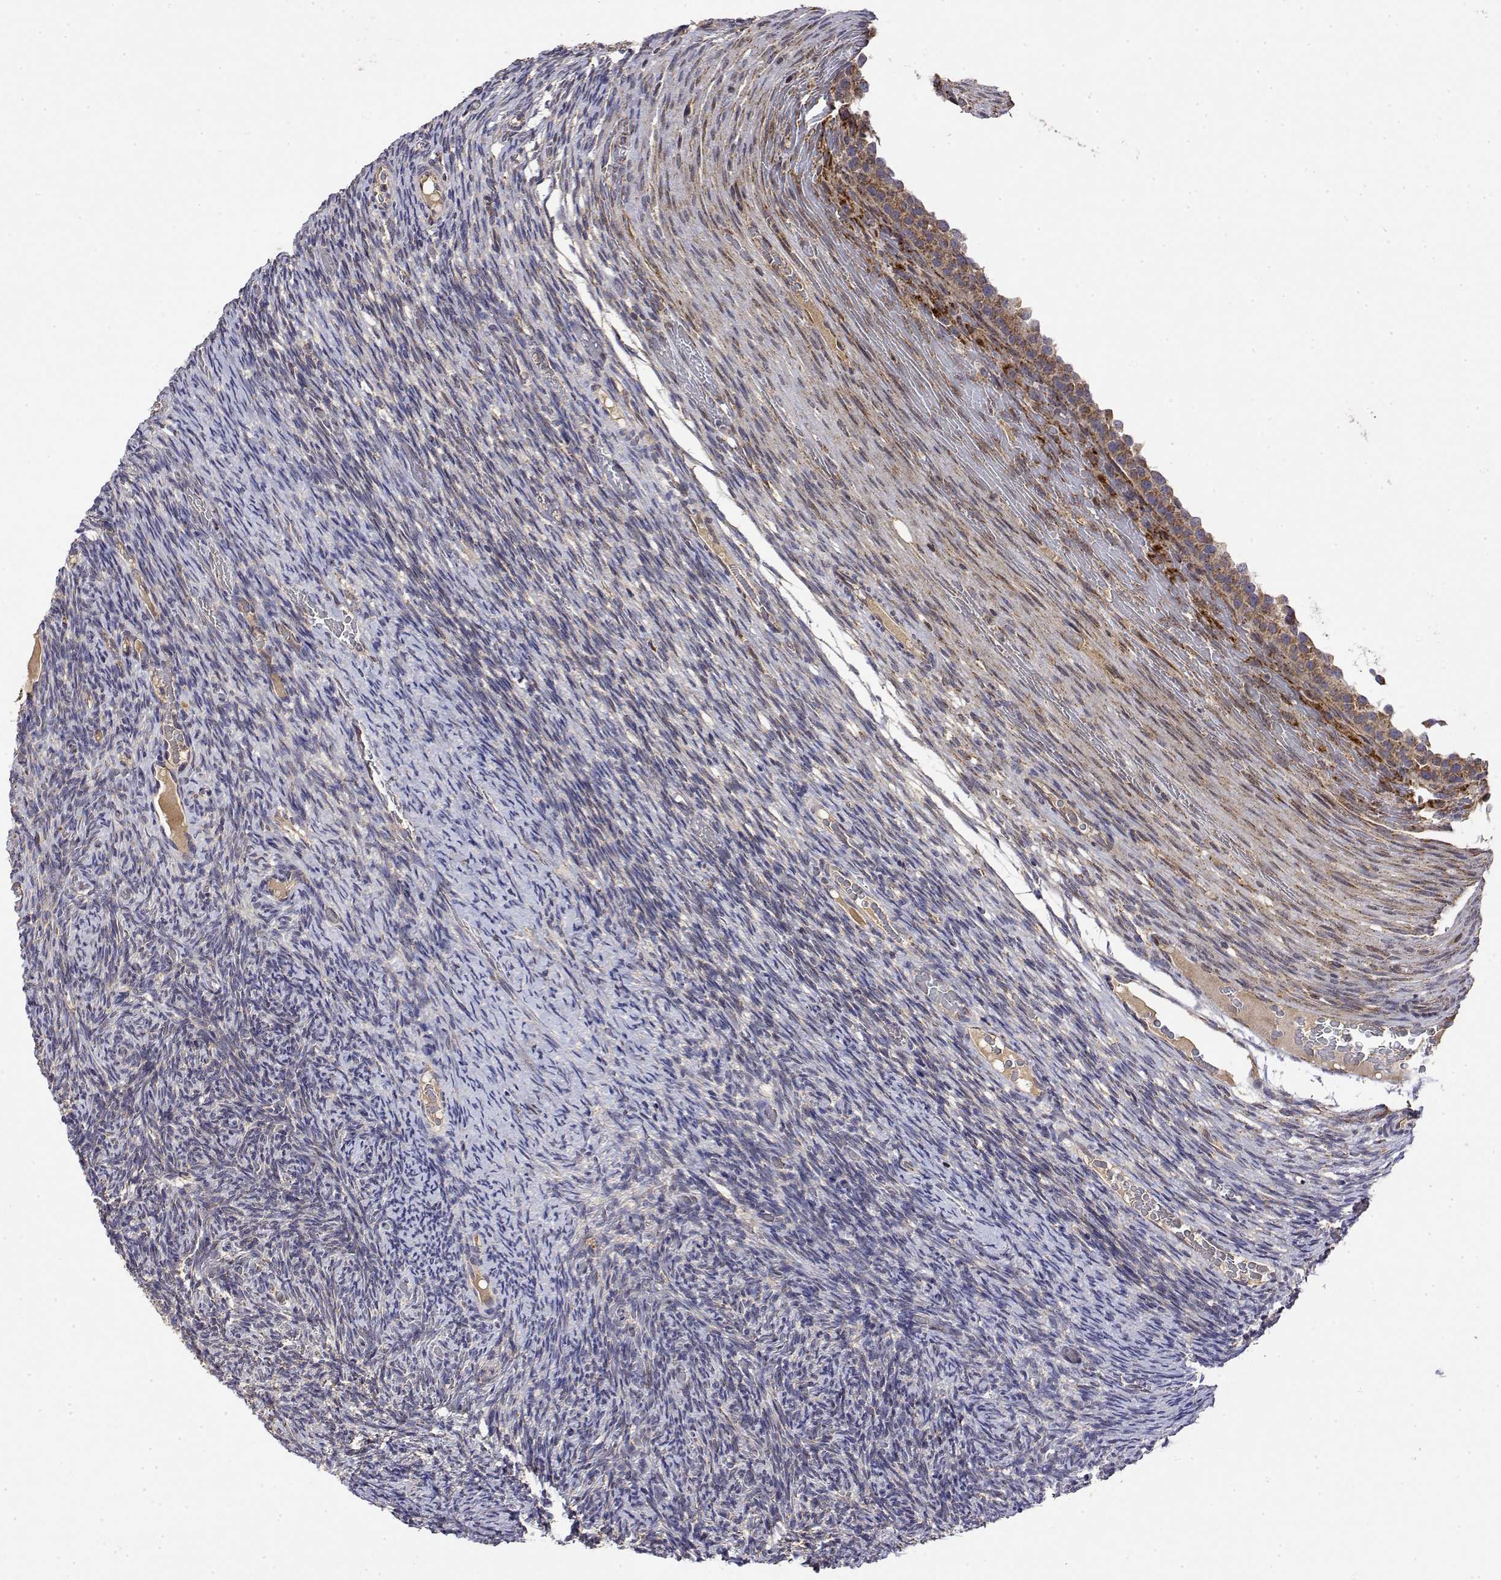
{"staining": {"intensity": "moderate", "quantity": "25%-75%", "location": "cytoplasmic/membranous"}, "tissue": "ovary", "cell_type": "Follicle cells", "image_type": "normal", "snomed": [{"axis": "morphology", "description": "Normal tissue, NOS"}, {"axis": "topography", "description": "Ovary"}], "caption": "Normal ovary reveals moderate cytoplasmic/membranous expression in approximately 25%-75% of follicle cells, visualized by immunohistochemistry. The protein of interest is stained brown, and the nuclei are stained in blue (DAB IHC with brightfield microscopy, high magnification).", "gene": "GADD45GIP1", "patient": {"sex": "female", "age": 34}}